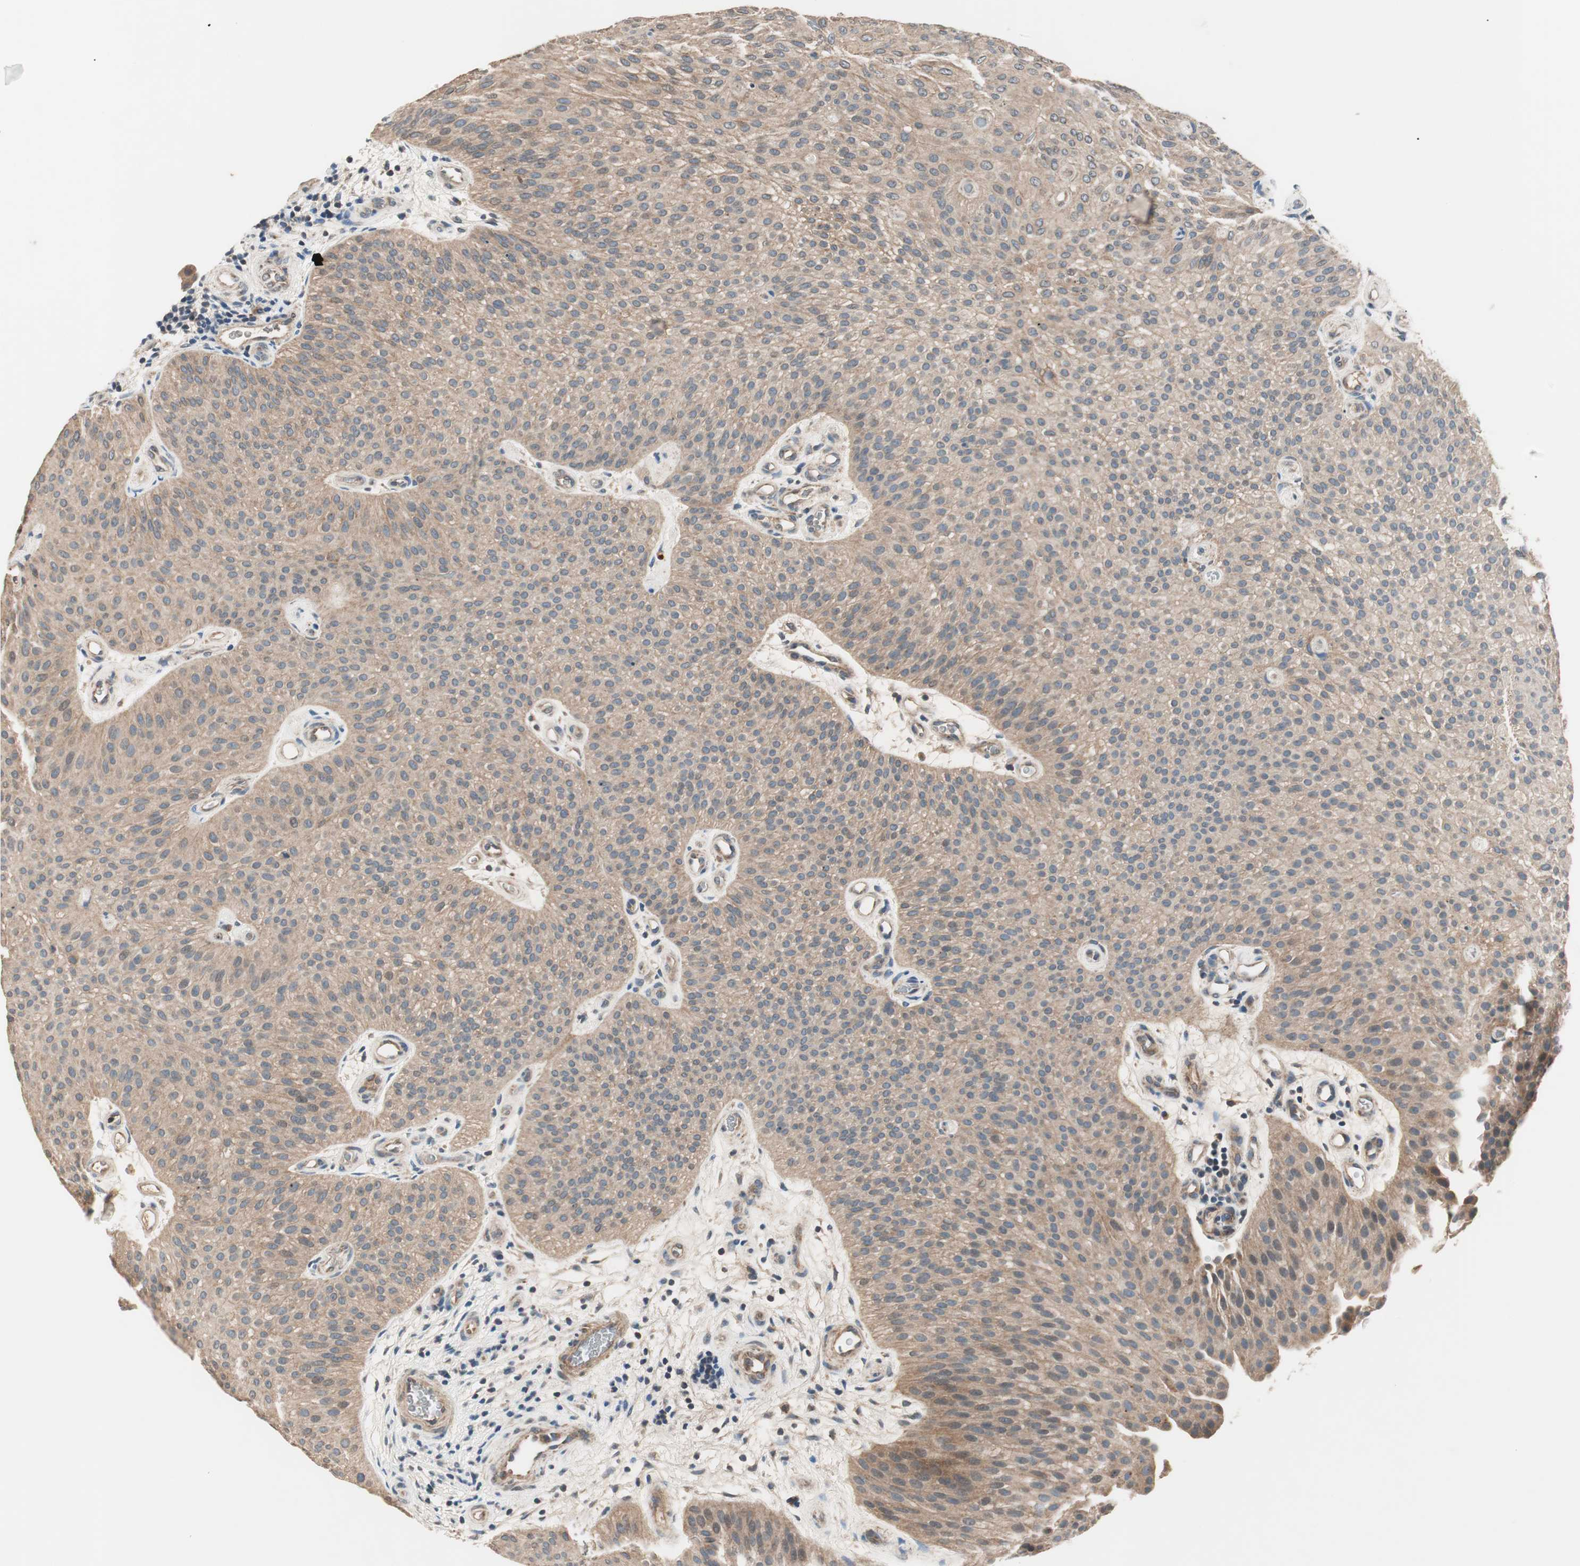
{"staining": {"intensity": "weak", "quantity": ">75%", "location": "cytoplasmic/membranous"}, "tissue": "urothelial cancer", "cell_type": "Tumor cells", "image_type": "cancer", "snomed": [{"axis": "morphology", "description": "Urothelial carcinoma, Low grade"}, {"axis": "topography", "description": "Urinary bladder"}], "caption": "This is a photomicrograph of IHC staining of urothelial cancer, which shows weak staining in the cytoplasmic/membranous of tumor cells.", "gene": "HPN", "patient": {"sex": "female", "age": 60}}